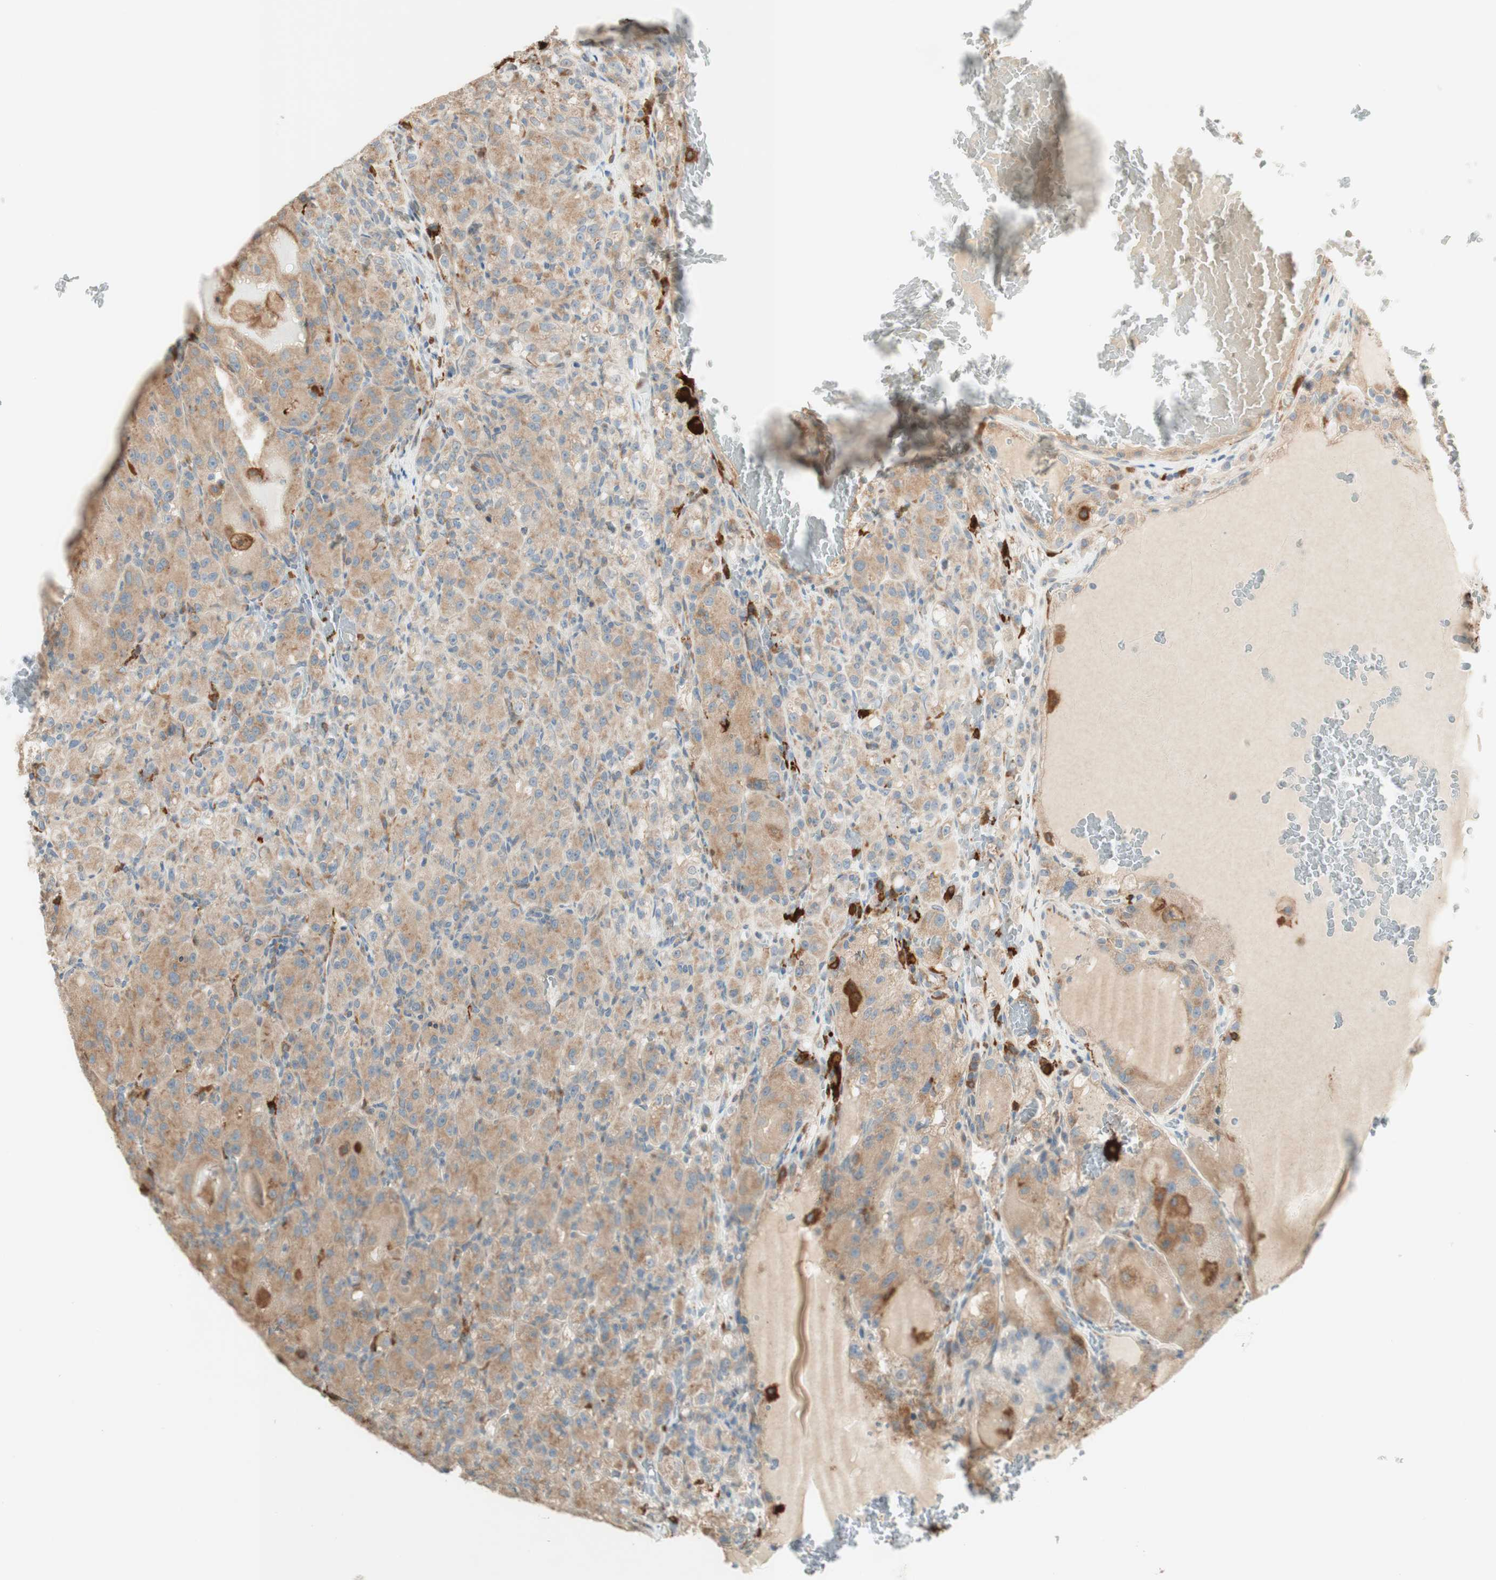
{"staining": {"intensity": "moderate", "quantity": ">75%", "location": "cytoplasmic/membranous"}, "tissue": "renal cancer", "cell_type": "Tumor cells", "image_type": "cancer", "snomed": [{"axis": "morphology", "description": "Adenocarcinoma, NOS"}, {"axis": "topography", "description": "Kidney"}], "caption": "High-magnification brightfield microscopy of adenocarcinoma (renal) stained with DAB (3,3'-diaminobenzidine) (brown) and counterstained with hematoxylin (blue). tumor cells exhibit moderate cytoplasmic/membranous positivity is seen in approximately>75% of cells.", "gene": "CLCN2", "patient": {"sex": "male", "age": 61}}